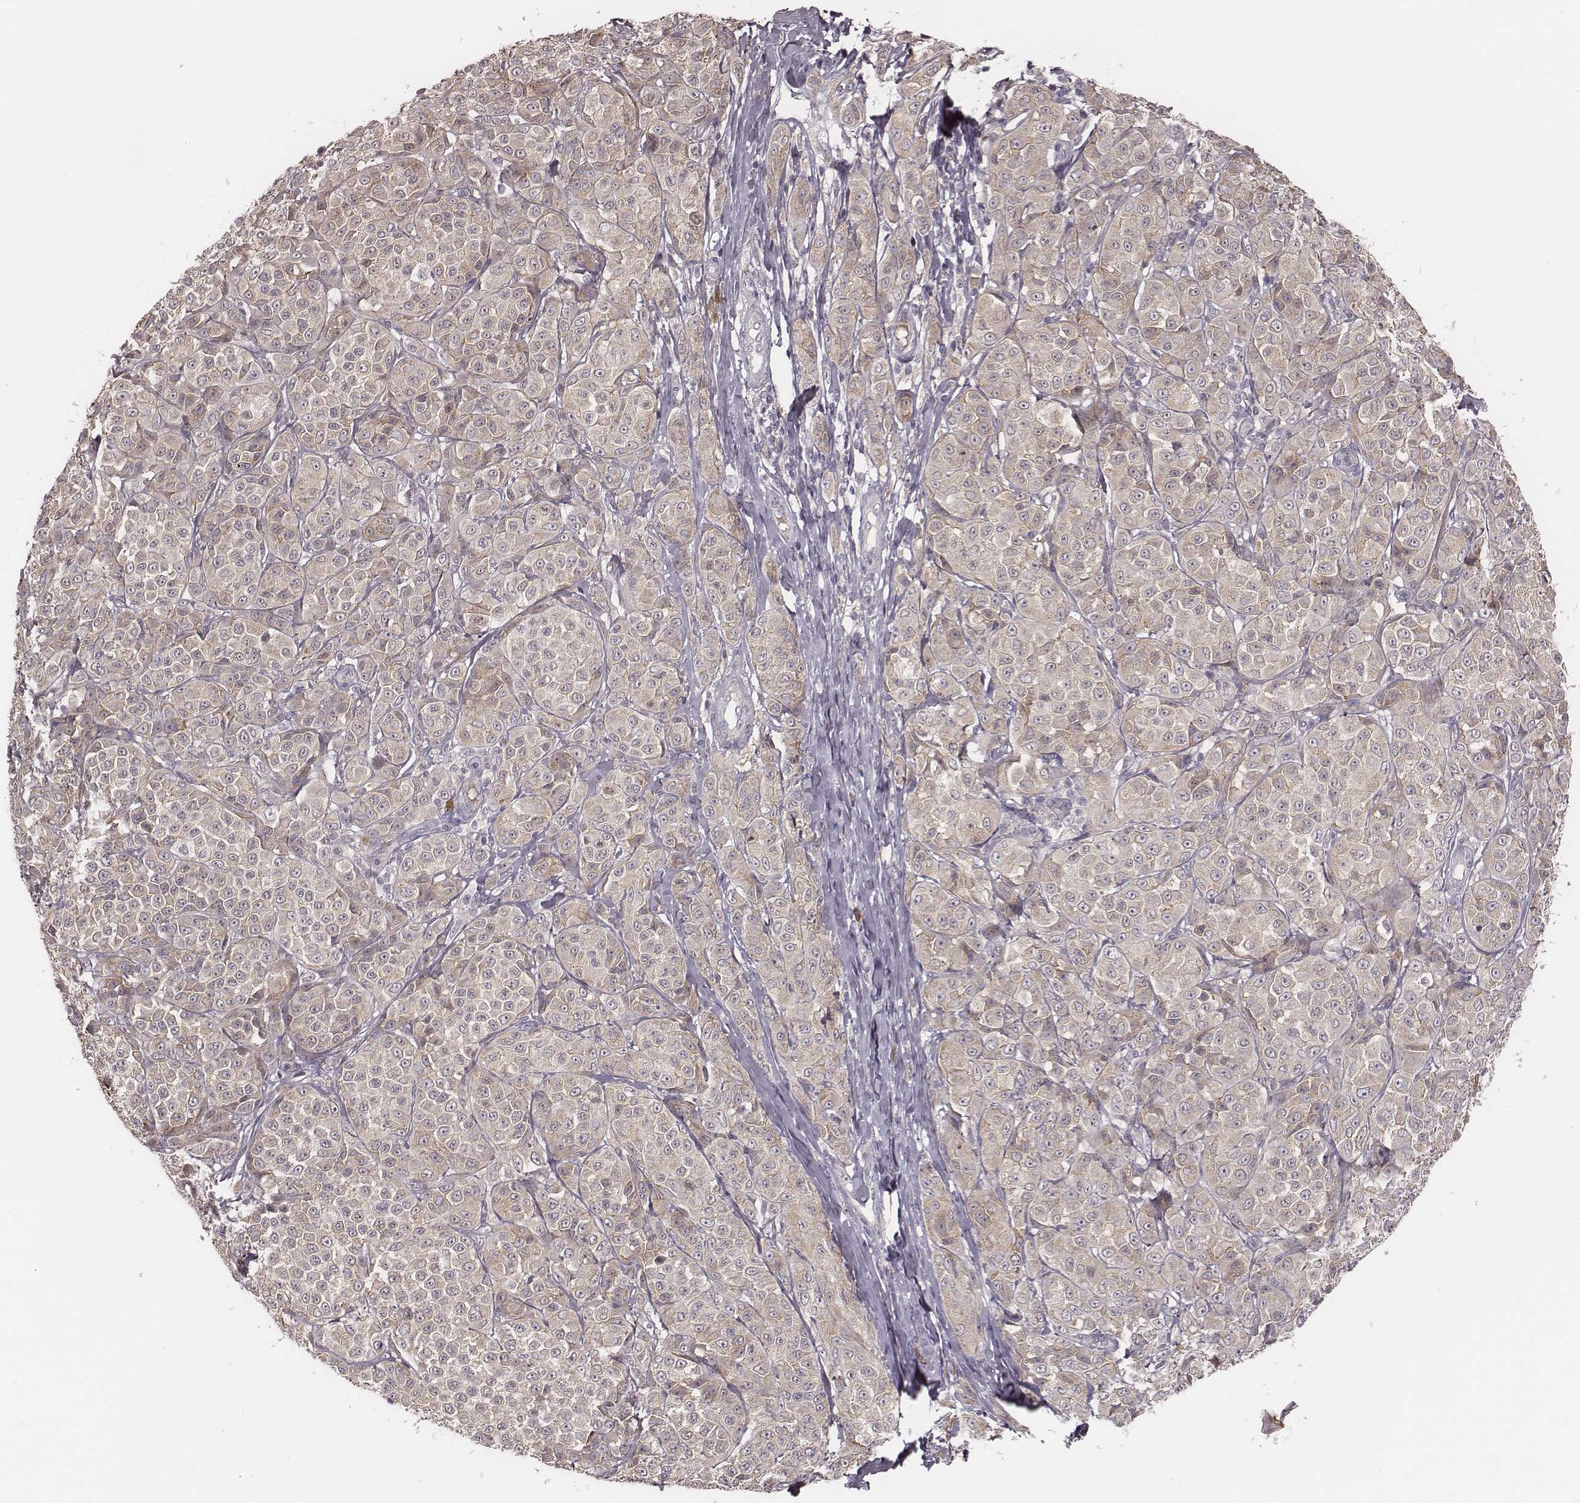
{"staining": {"intensity": "weak", "quantity": ">75%", "location": "cytoplasmic/membranous"}, "tissue": "melanoma", "cell_type": "Tumor cells", "image_type": "cancer", "snomed": [{"axis": "morphology", "description": "Malignant melanoma, NOS"}, {"axis": "topography", "description": "Skin"}], "caption": "The micrograph demonstrates staining of malignant melanoma, revealing weak cytoplasmic/membranous protein positivity (brown color) within tumor cells. Nuclei are stained in blue.", "gene": "P2RX5", "patient": {"sex": "male", "age": 89}}